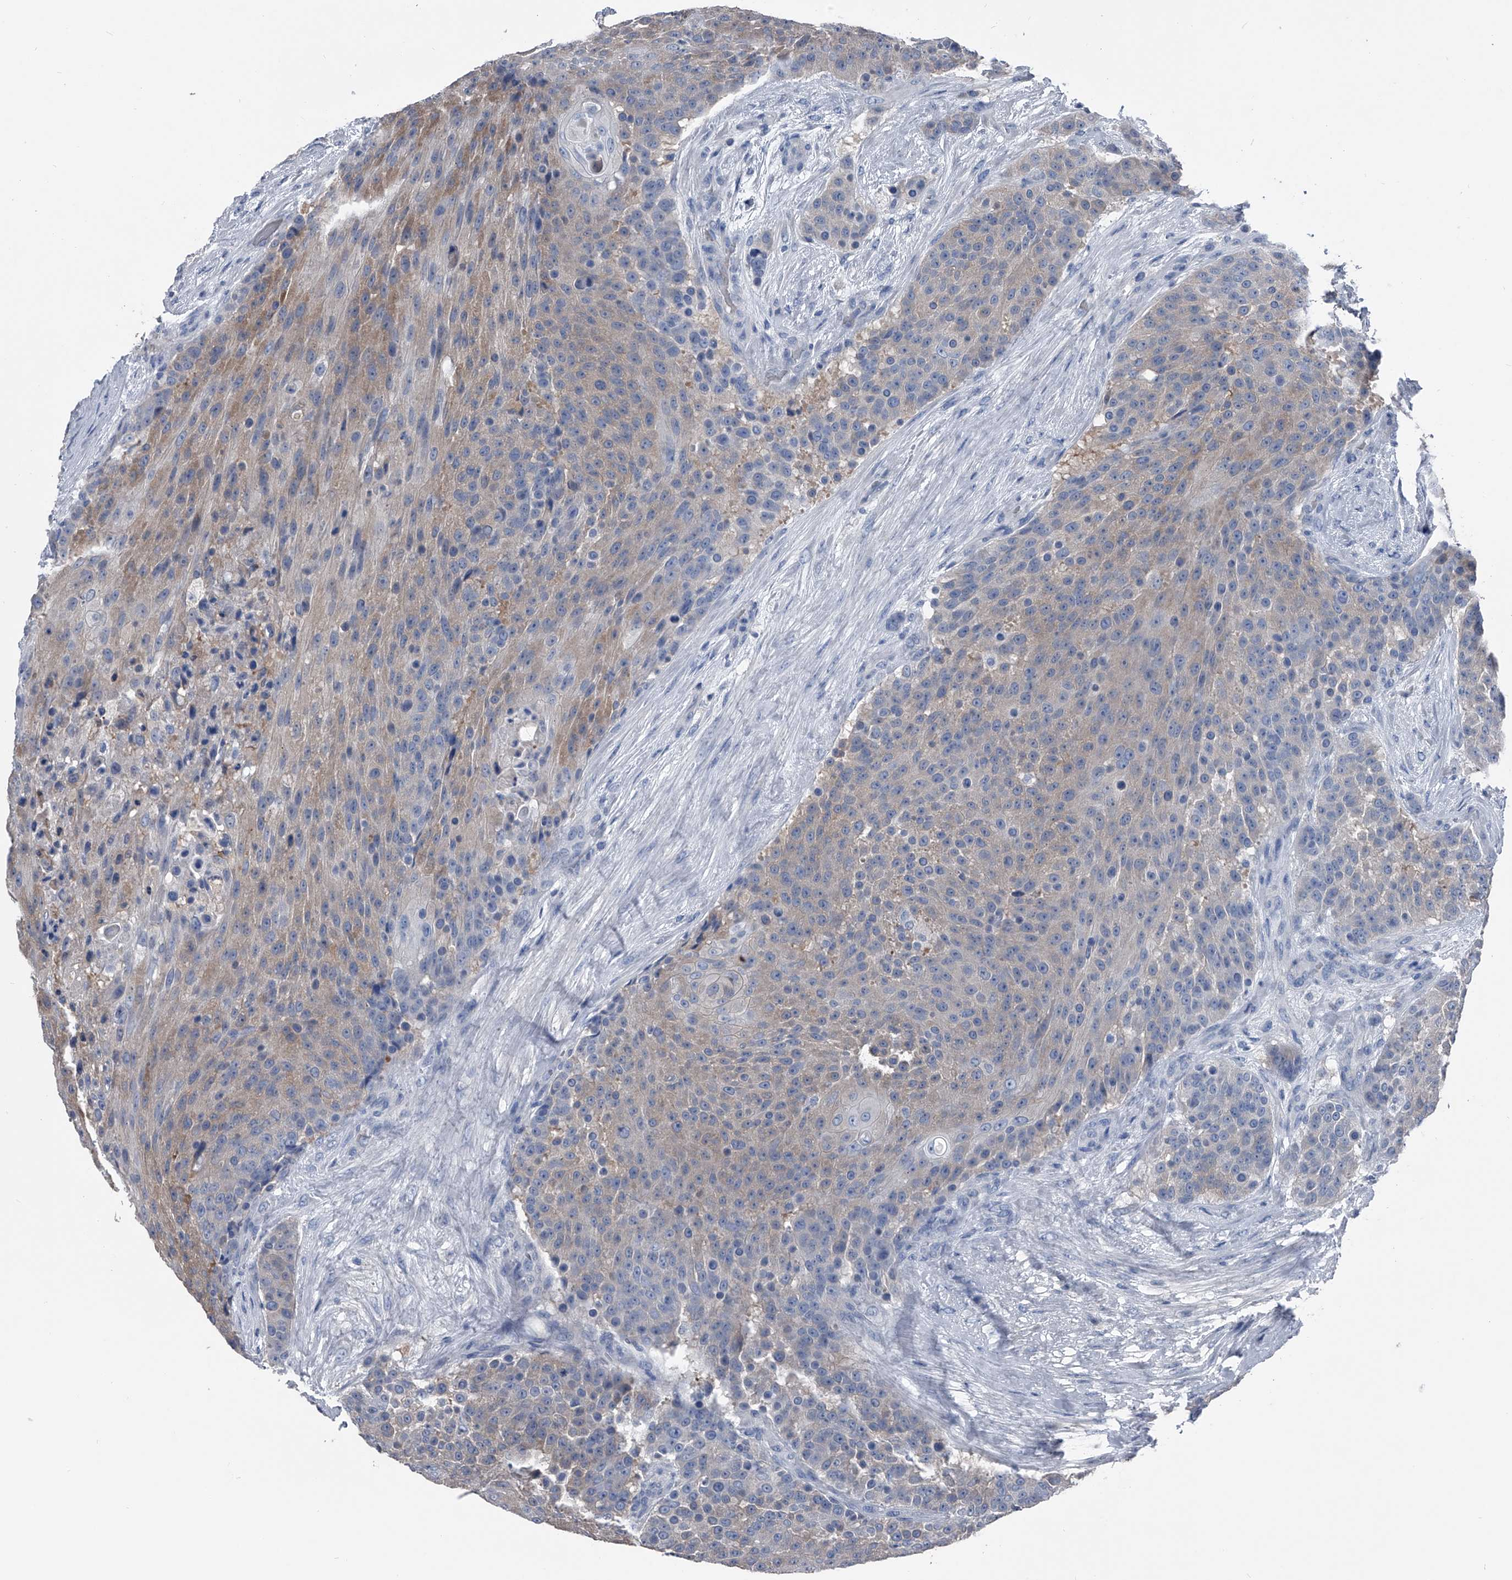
{"staining": {"intensity": "weak", "quantity": "25%-75%", "location": "cytoplasmic/membranous"}, "tissue": "urothelial cancer", "cell_type": "Tumor cells", "image_type": "cancer", "snomed": [{"axis": "morphology", "description": "Urothelial carcinoma, High grade"}, {"axis": "topography", "description": "Urinary bladder"}], "caption": "Urothelial carcinoma (high-grade) was stained to show a protein in brown. There is low levels of weak cytoplasmic/membranous expression in approximately 25%-75% of tumor cells. Nuclei are stained in blue.", "gene": "KIF13A", "patient": {"sex": "female", "age": 63}}